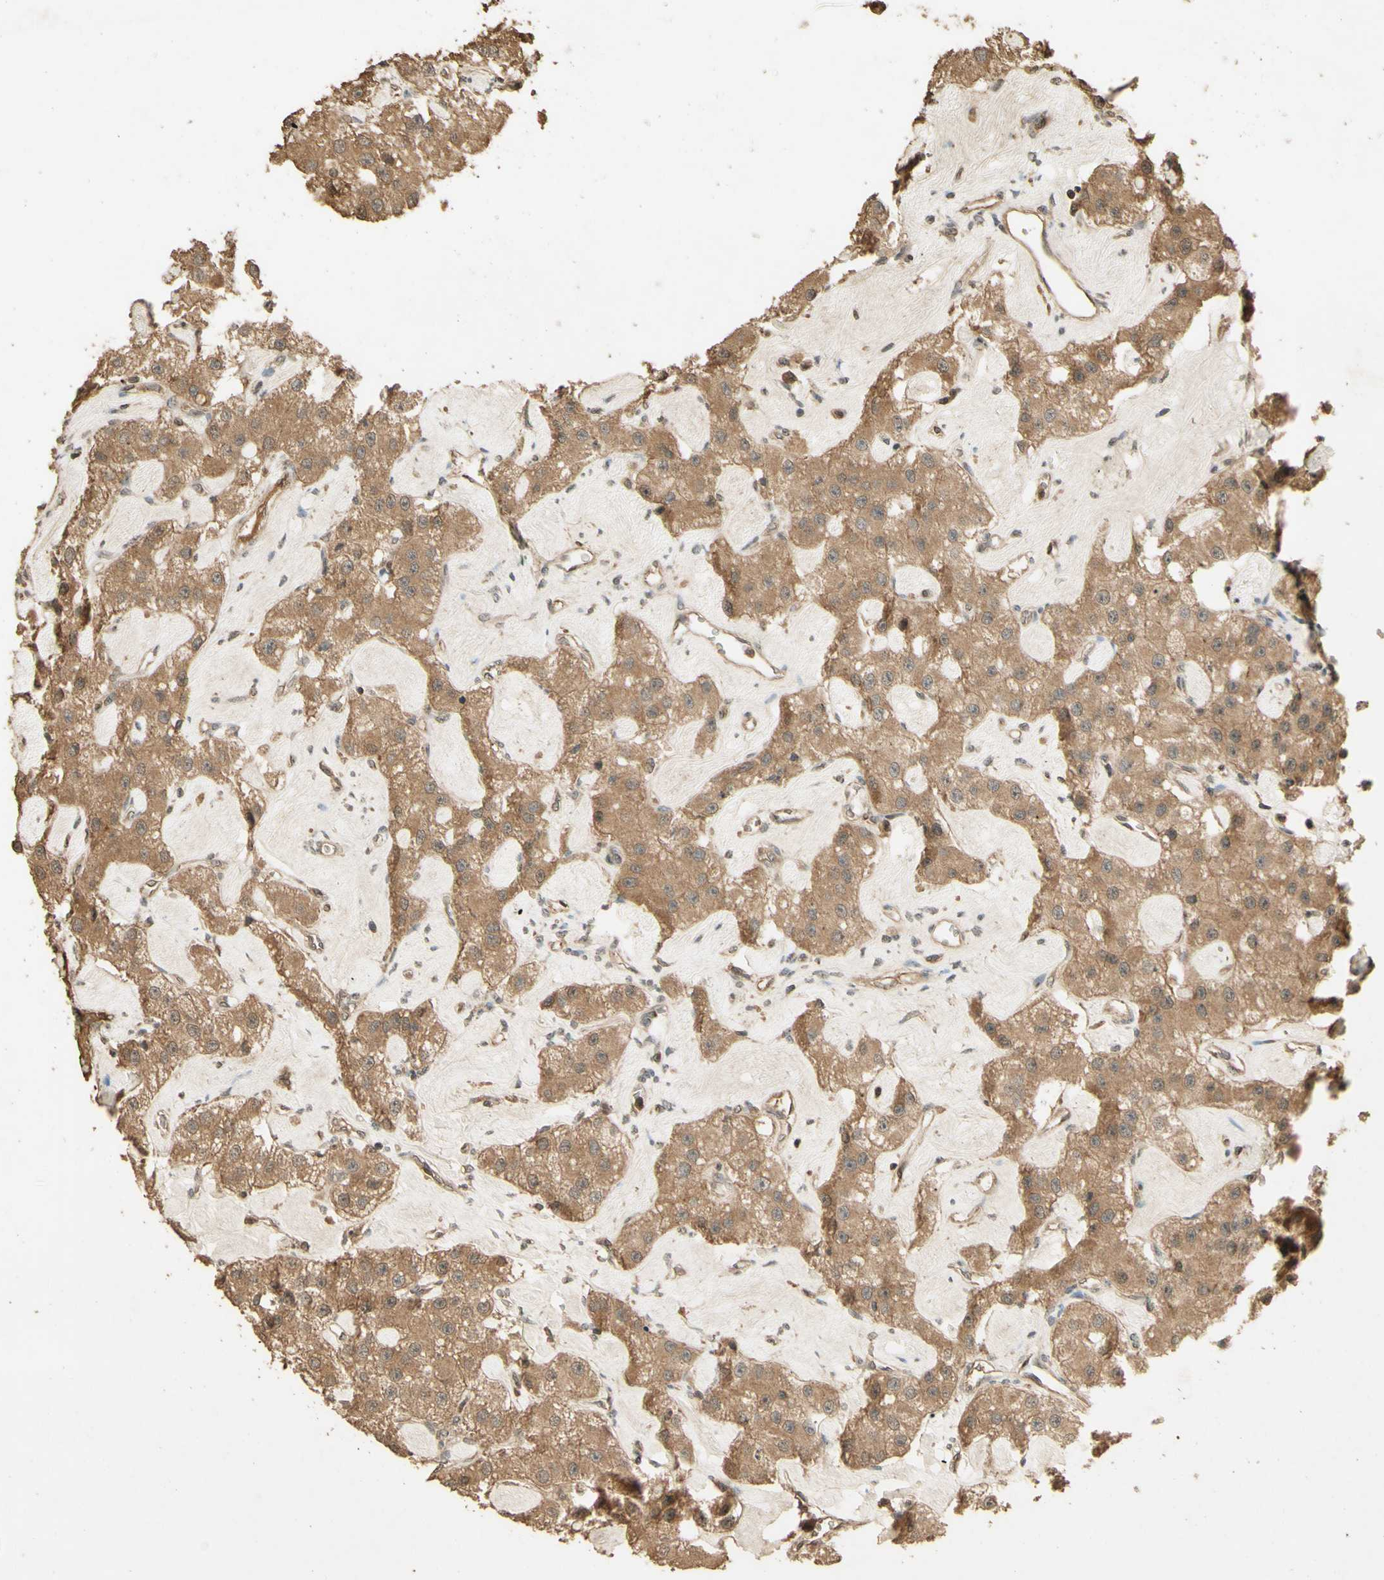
{"staining": {"intensity": "moderate", "quantity": ">75%", "location": "cytoplasmic/membranous"}, "tissue": "carcinoid", "cell_type": "Tumor cells", "image_type": "cancer", "snomed": [{"axis": "morphology", "description": "Carcinoid, malignant, NOS"}, {"axis": "topography", "description": "Pancreas"}], "caption": "Immunohistochemical staining of malignant carcinoid exhibits medium levels of moderate cytoplasmic/membranous protein staining in about >75% of tumor cells.", "gene": "SMAD9", "patient": {"sex": "male", "age": 41}}